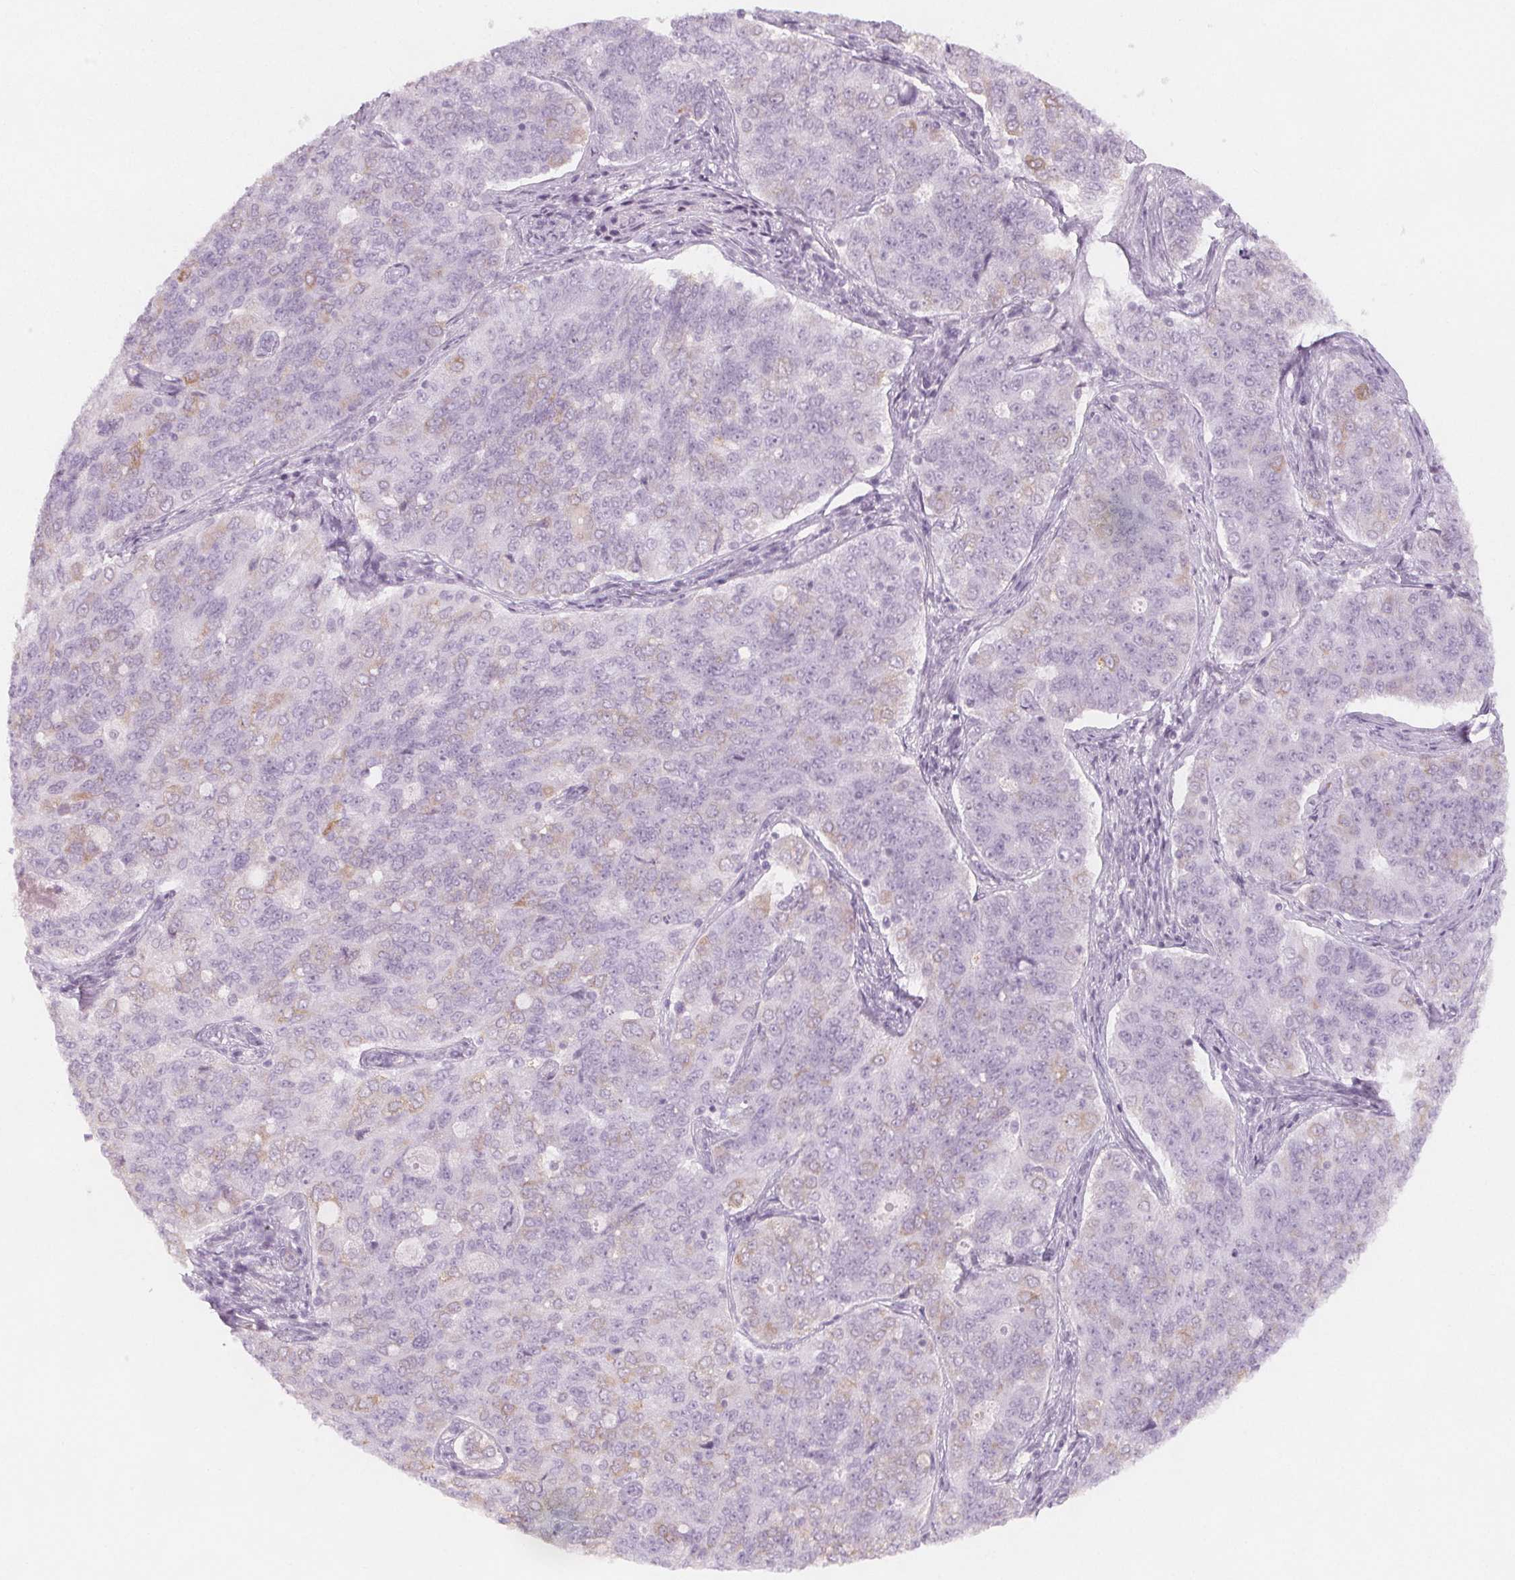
{"staining": {"intensity": "negative", "quantity": "none", "location": "none"}, "tissue": "endometrial cancer", "cell_type": "Tumor cells", "image_type": "cancer", "snomed": [{"axis": "morphology", "description": "Adenocarcinoma, NOS"}, {"axis": "topography", "description": "Endometrium"}], "caption": "Tumor cells are negative for brown protein staining in endometrial cancer (adenocarcinoma).", "gene": "MAP1A", "patient": {"sex": "female", "age": 43}}